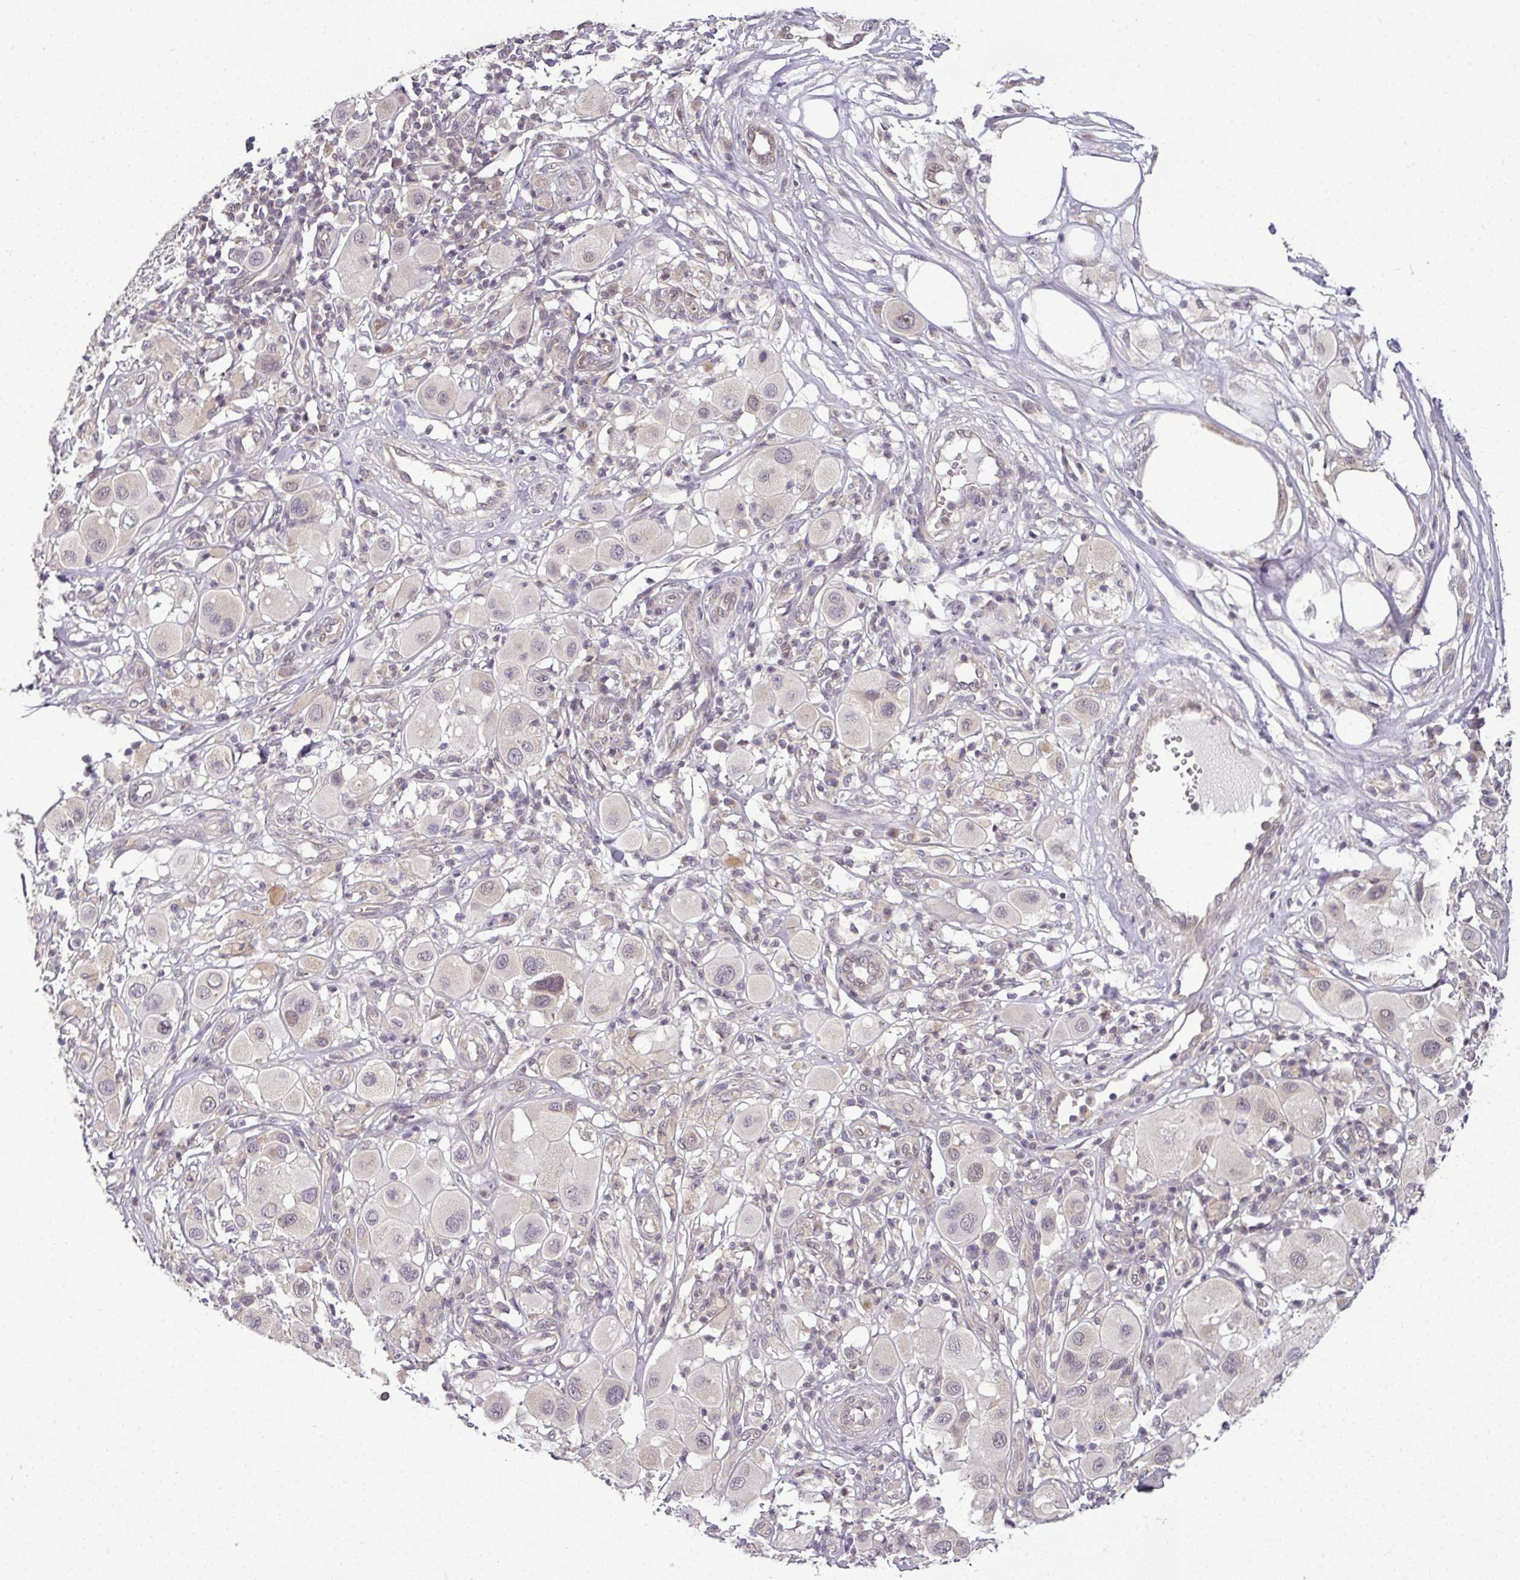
{"staining": {"intensity": "weak", "quantity": "<25%", "location": "nuclear"}, "tissue": "melanoma", "cell_type": "Tumor cells", "image_type": "cancer", "snomed": [{"axis": "morphology", "description": "Malignant melanoma, Metastatic site"}, {"axis": "topography", "description": "Skin"}], "caption": "Immunohistochemistry micrograph of neoplastic tissue: malignant melanoma (metastatic site) stained with DAB (3,3'-diaminobenzidine) demonstrates no significant protein staining in tumor cells.", "gene": "DERPC", "patient": {"sex": "male", "age": 41}}